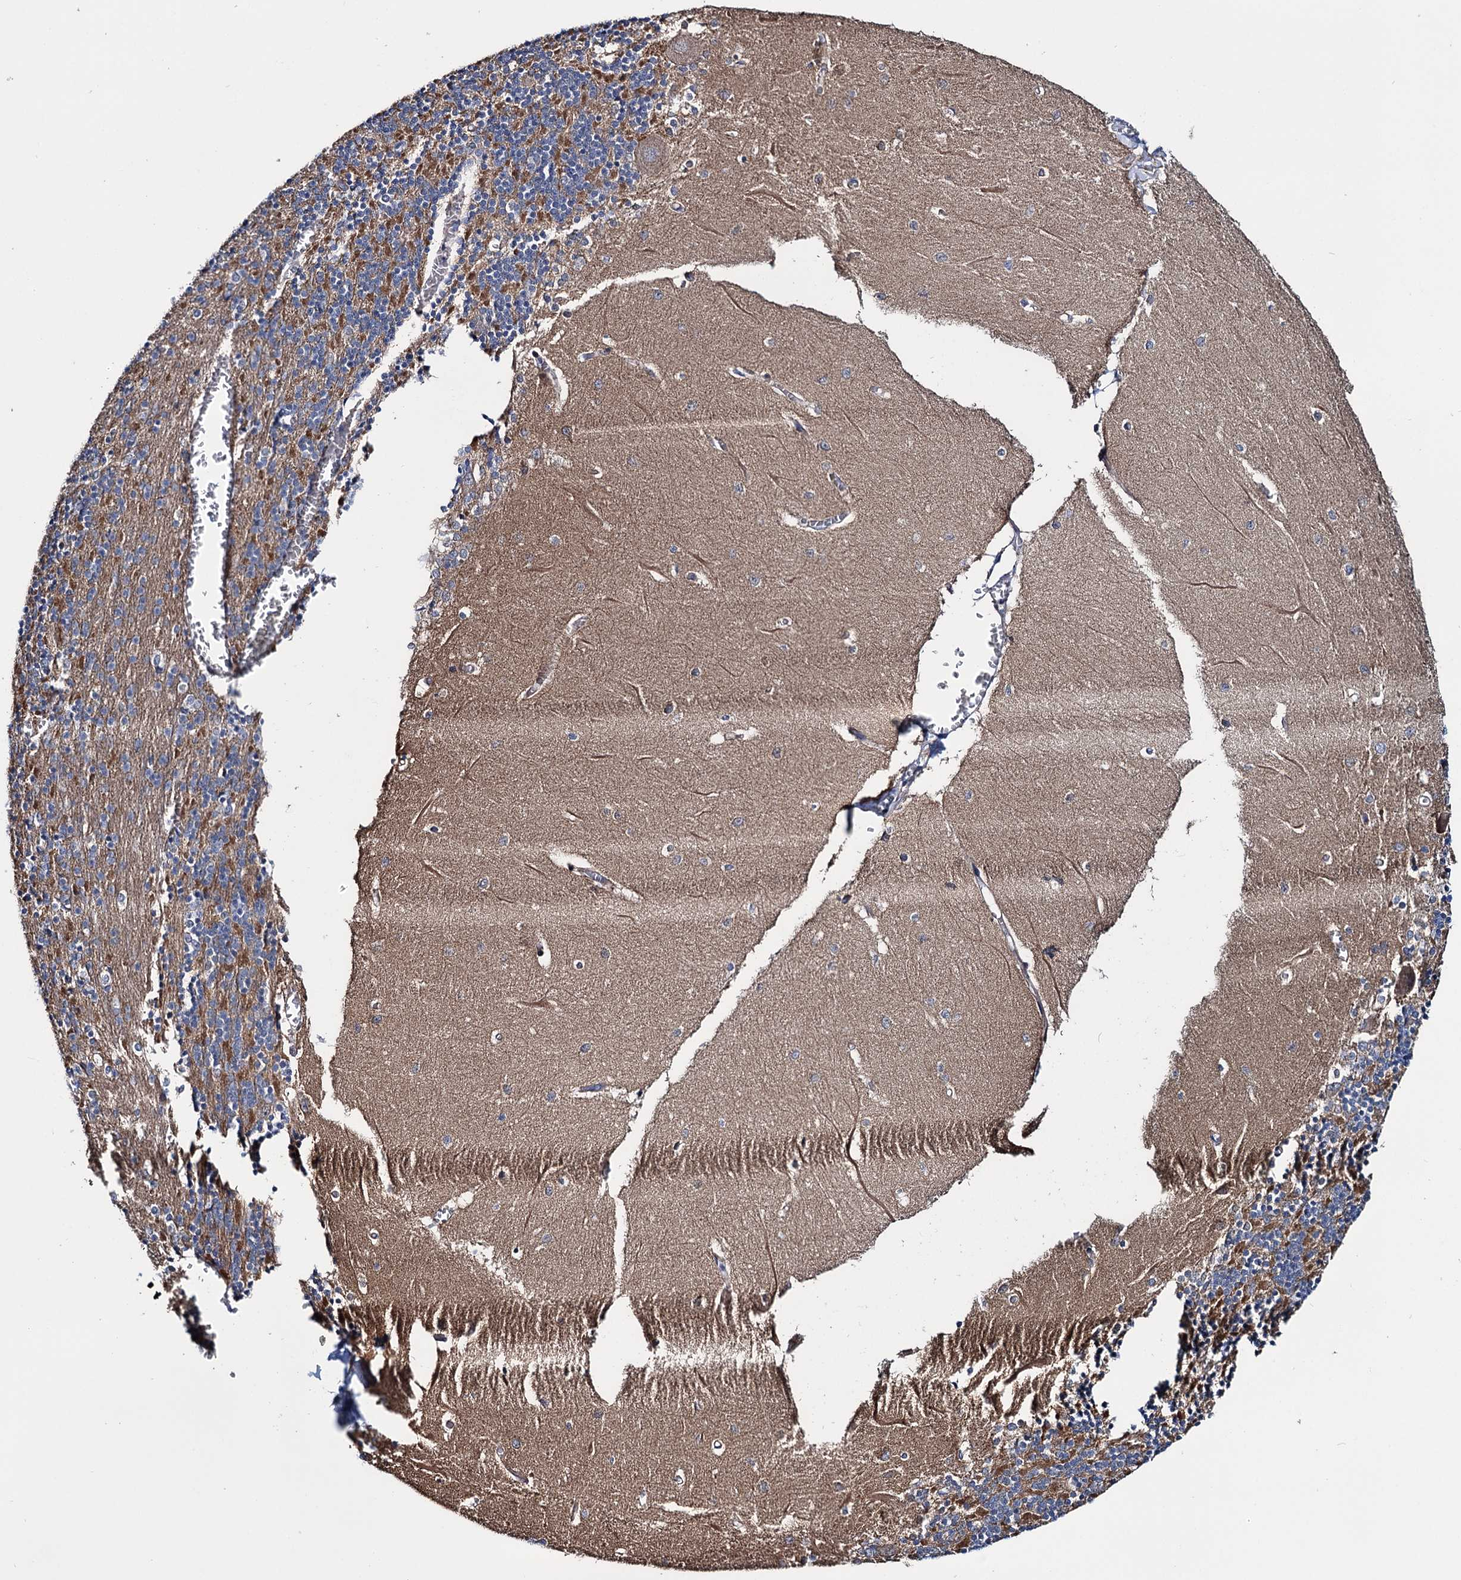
{"staining": {"intensity": "moderate", "quantity": "<25%", "location": "cytoplasmic/membranous"}, "tissue": "cerebellum", "cell_type": "Cells in granular layer", "image_type": "normal", "snomed": [{"axis": "morphology", "description": "Normal tissue, NOS"}, {"axis": "topography", "description": "Cerebellum"}], "caption": "Cells in granular layer demonstrate moderate cytoplasmic/membranous positivity in approximately <25% of cells in benign cerebellum. Immunohistochemistry (ihc) stains the protein in brown and the nuclei are stained blue.", "gene": "EYA4", "patient": {"sex": "male", "age": 37}}